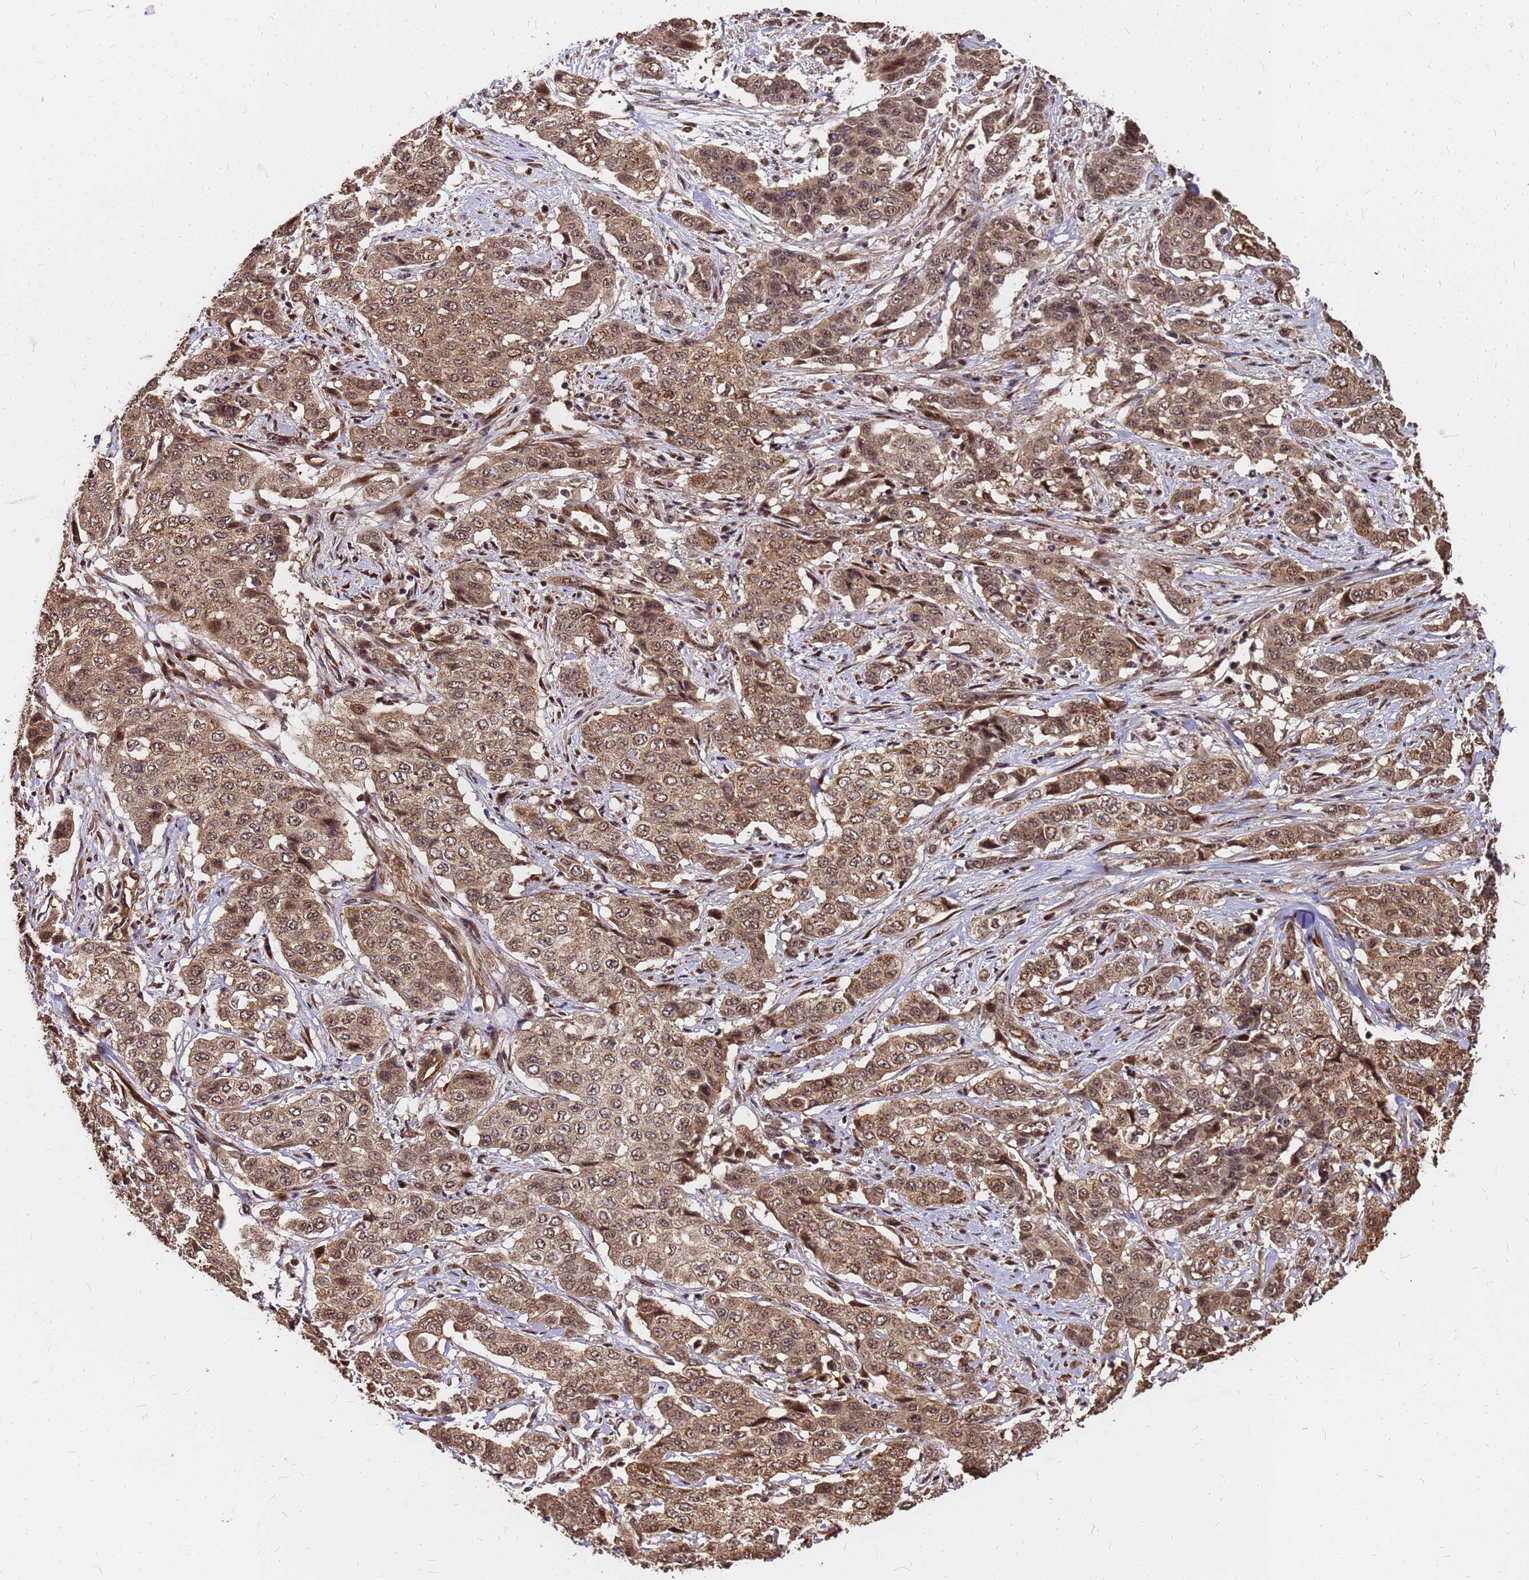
{"staining": {"intensity": "moderate", "quantity": ">75%", "location": "cytoplasmic/membranous,nuclear"}, "tissue": "stomach cancer", "cell_type": "Tumor cells", "image_type": "cancer", "snomed": [{"axis": "morphology", "description": "Adenocarcinoma, NOS"}, {"axis": "topography", "description": "Stomach, upper"}], "caption": "A high-resolution histopathology image shows immunohistochemistry (IHC) staining of adenocarcinoma (stomach), which exhibits moderate cytoplasmic/membranous and nuclear positivity in approximately >75% of tumor cells. The staining was performed using DAB (3,3'-diaminobenzidine) to visualize the protein expression in brown, while the nuclei were stained in blue with hematoxylin (Magnification: 20x).", "gene": "GPATCH8", "patient": {"sex": "male", "age": 62}}